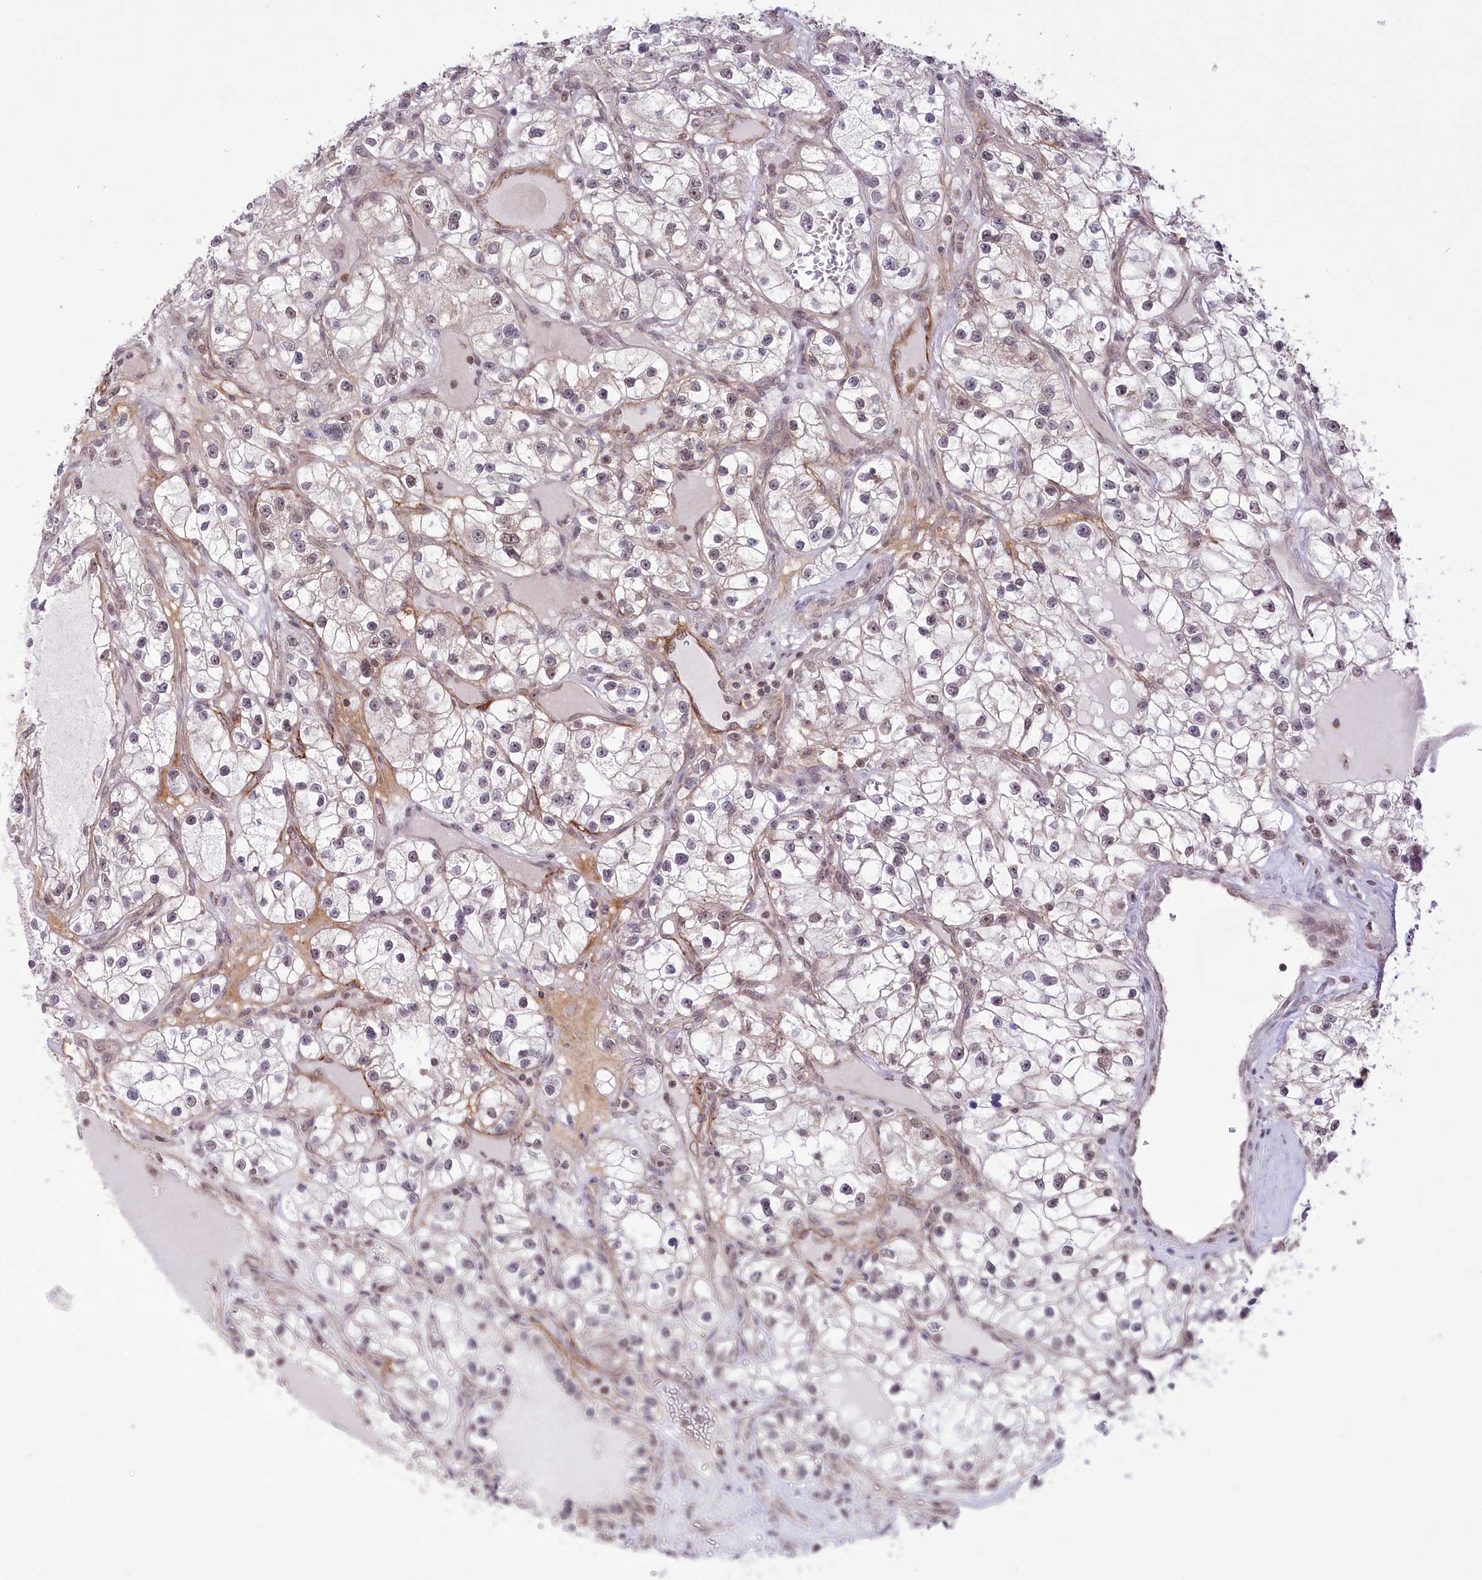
{"staining": {"intensity": "weak", "quantity": "<25%", "location": "nuclear"}, "tissue": "renal cancer", "cell_type": "Tumor cells", "image_type": "cancer", "snomed": [{"axis": "morphology", "description": "Adenocarcinoma, NOS"}, {"axis": "topography", "description": "Kidney"}], "caption": "DAB immunohistochemical staining of renal cancer reveals no significant staining in tumor cells.", "gene": "ZMAT2", "patient": {"sex": "female", "age": 57}}